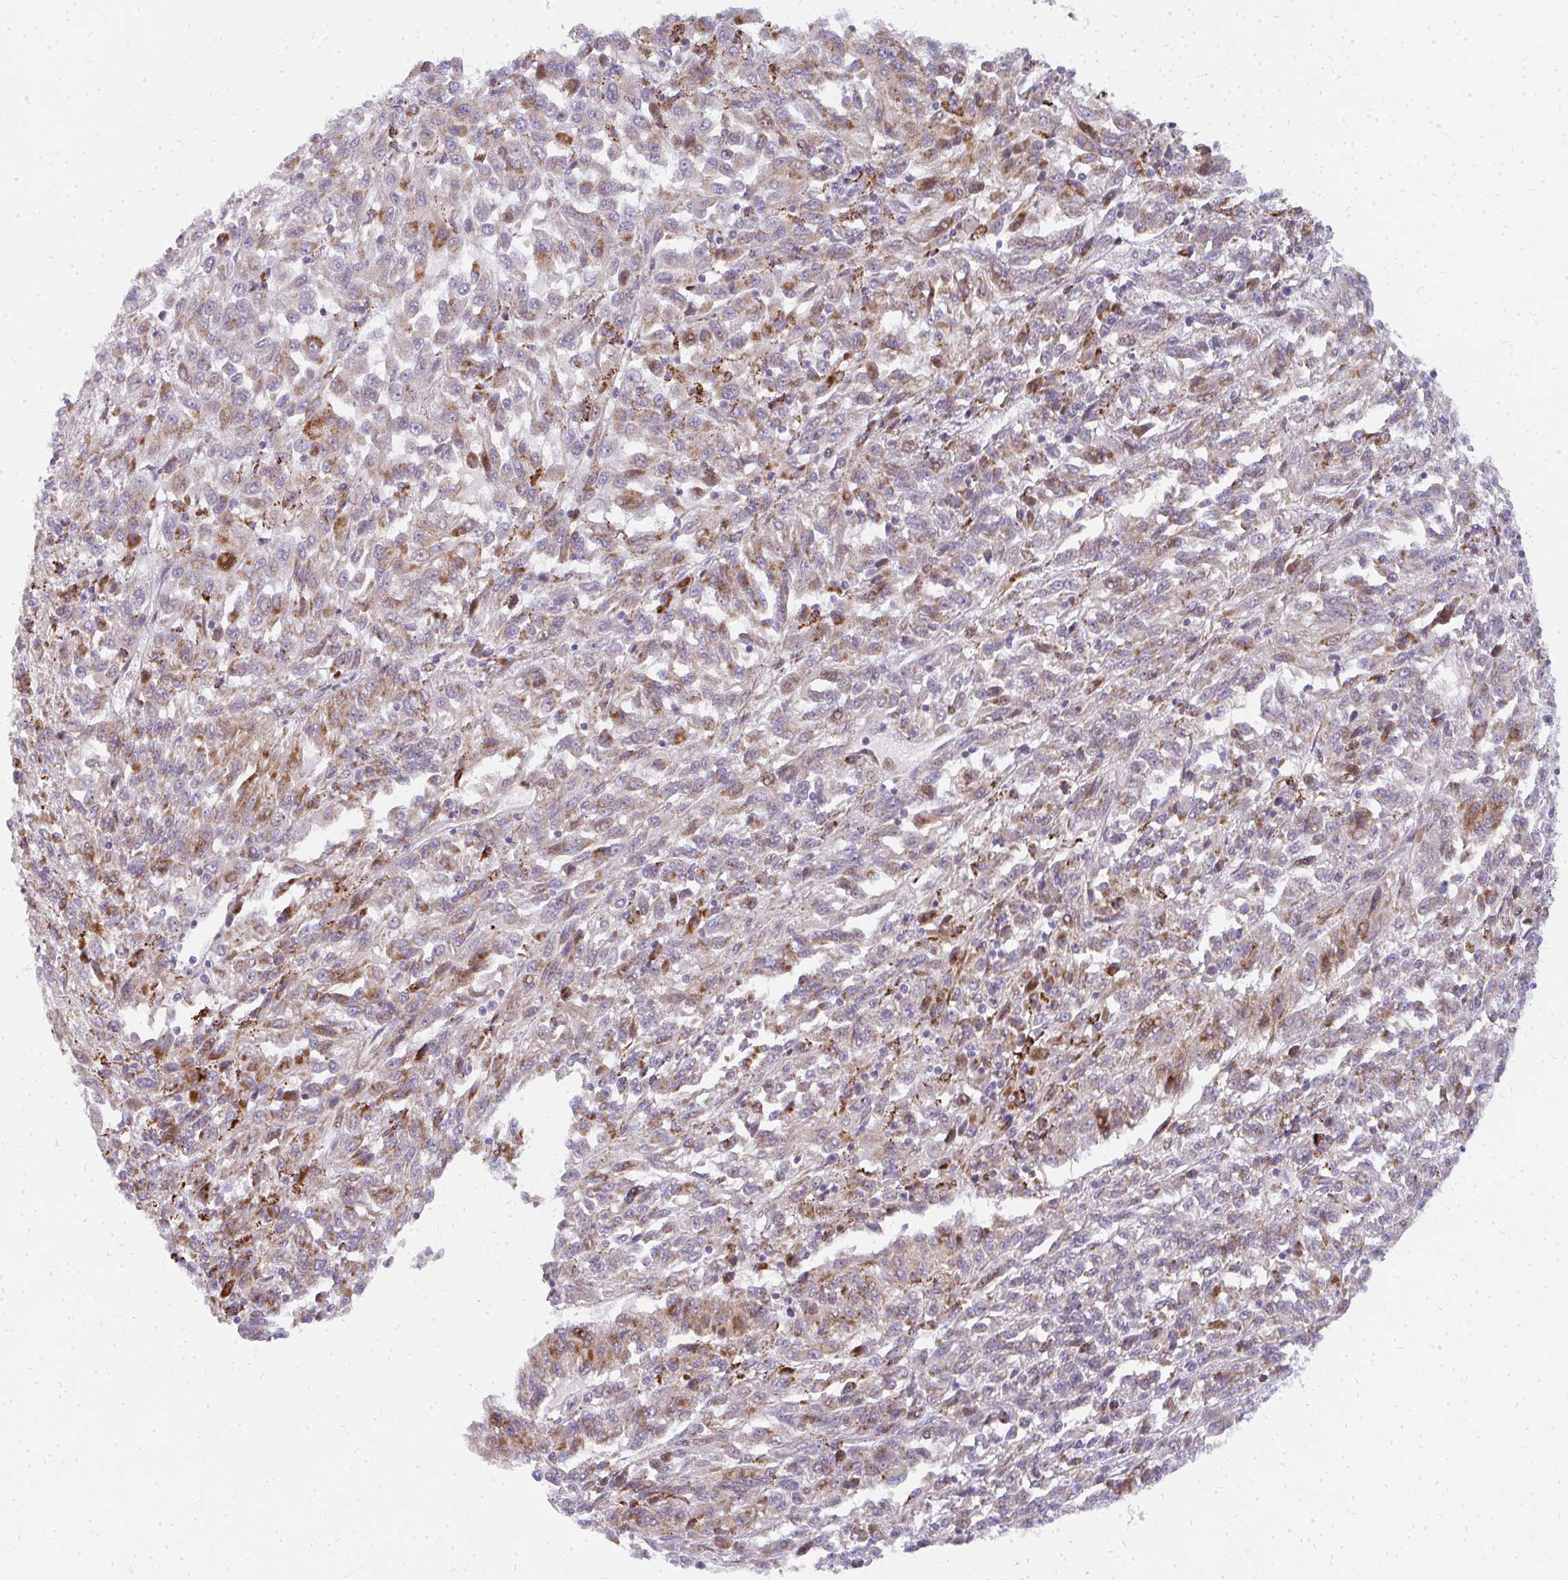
{"staining": {"intensity": "moderate", "quantity": "25%-75%", "location": "cytoplasmic/membranous"}, "tissue": "melanoma", "cell_type": "Tumor cells", "image_type": "cancer", "snomed": [{"axis": "morphology", "description": "Malignant melanoma, Metastatic site"}, {"axis": "topography", "description": "Lung"}], "caption": "Immunohistochemistry histopathology image of malignant melanoma (metastatic site) stained for a protein (brown), which shows medium levels of moderate cytoplasmic/membranous staining in about 25%-75% of tumor cells.", "gene": "PLA2G5", "patient": {"sex": "male", "age": 64}}